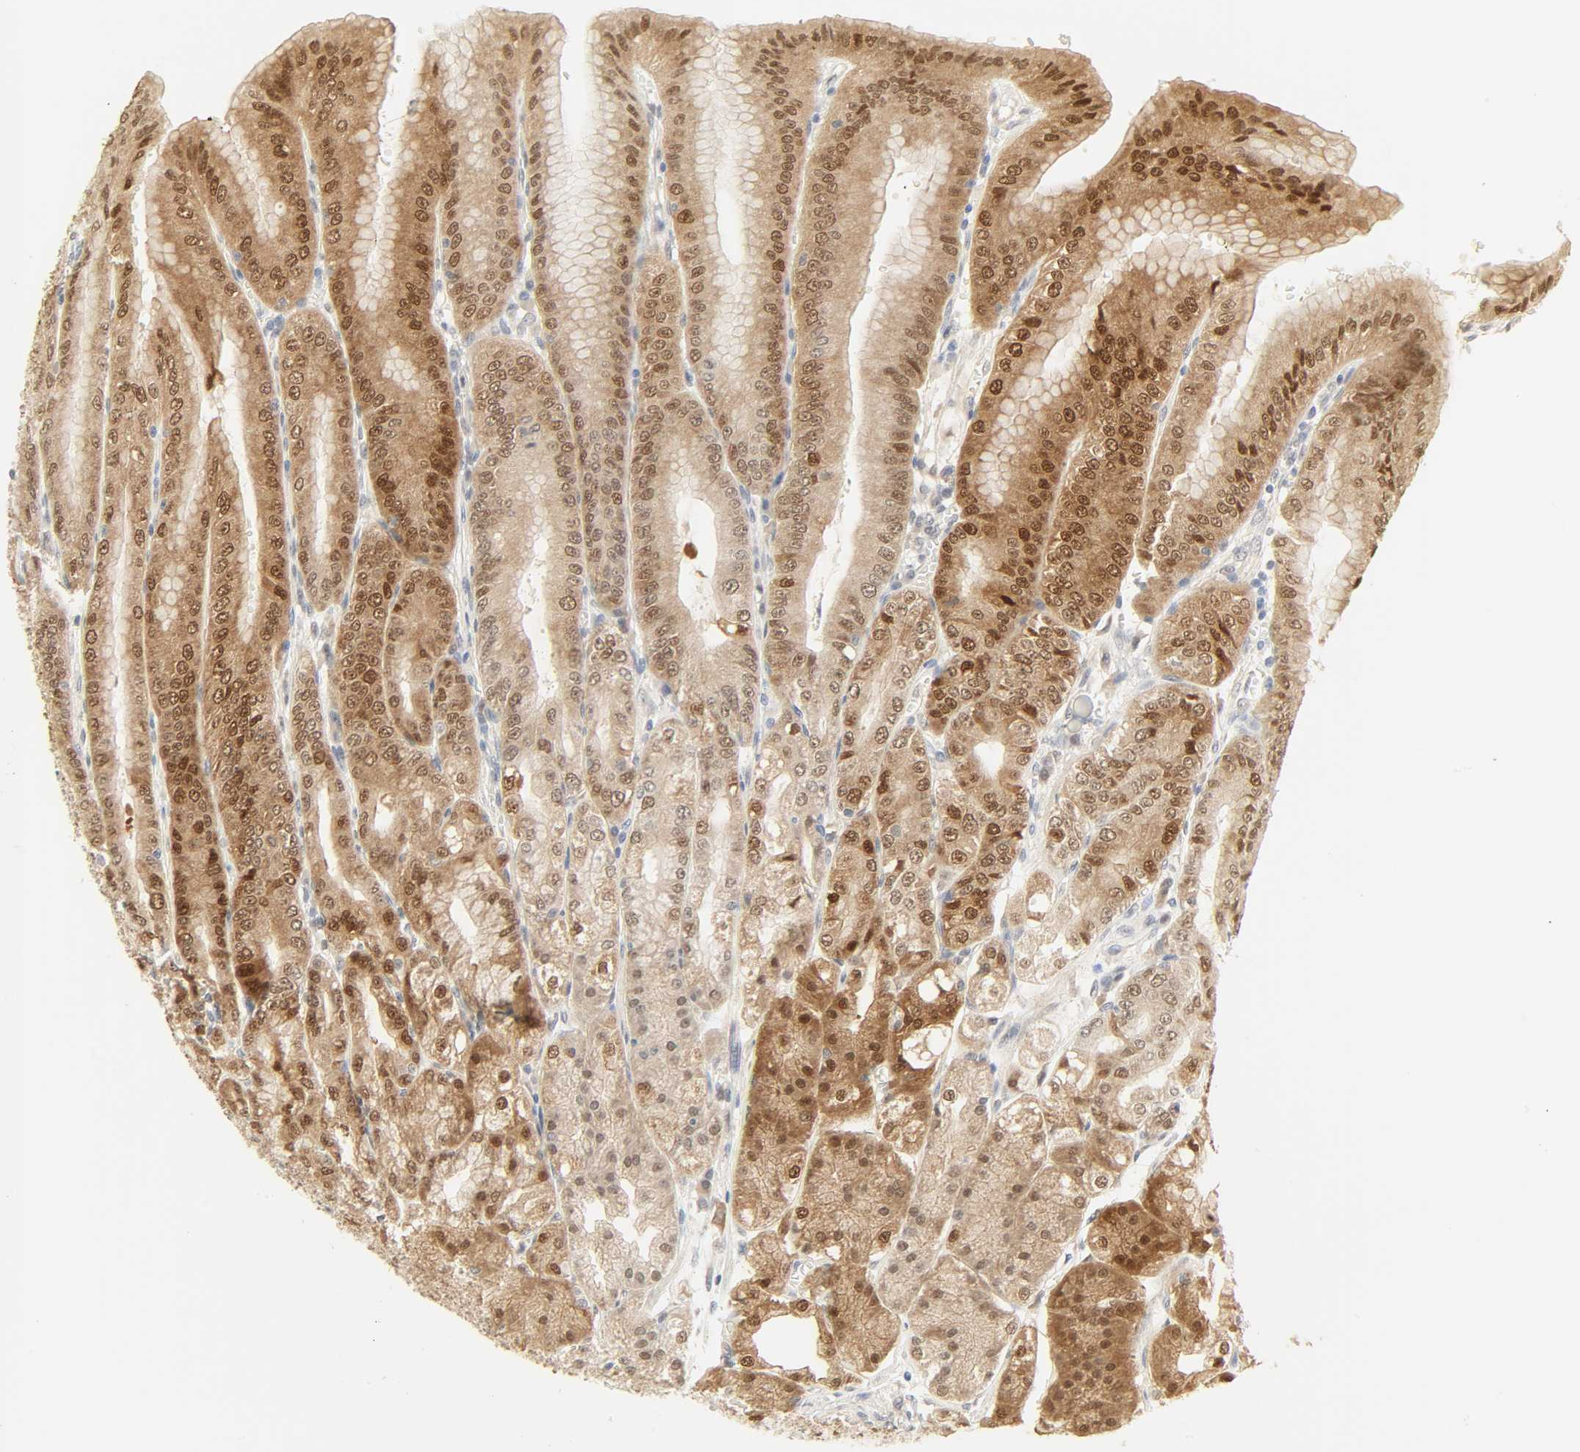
{"staining": {"intensity": "moderate", "quantity": ">75%", "location": "cytoplasmic/membranous,nuclear"}, "tissue": "stomach", "cell_type": "Glandular cells", "image_type": "normal", "snomed": [{"axis": "morphology", "description": "Normal tissue, NOS"}, {"axis": "topography", "description": "Stomach, lower"}], "caption": "This micrograph exhibits immunohistochemistry staining of normal stomach, with medium moderate cytoplasmic/membranous,nuclear expression in approximately >75% of glandular cells.", "gene": "ACSS2", "patient": {"sex": "male", "age": 71}}